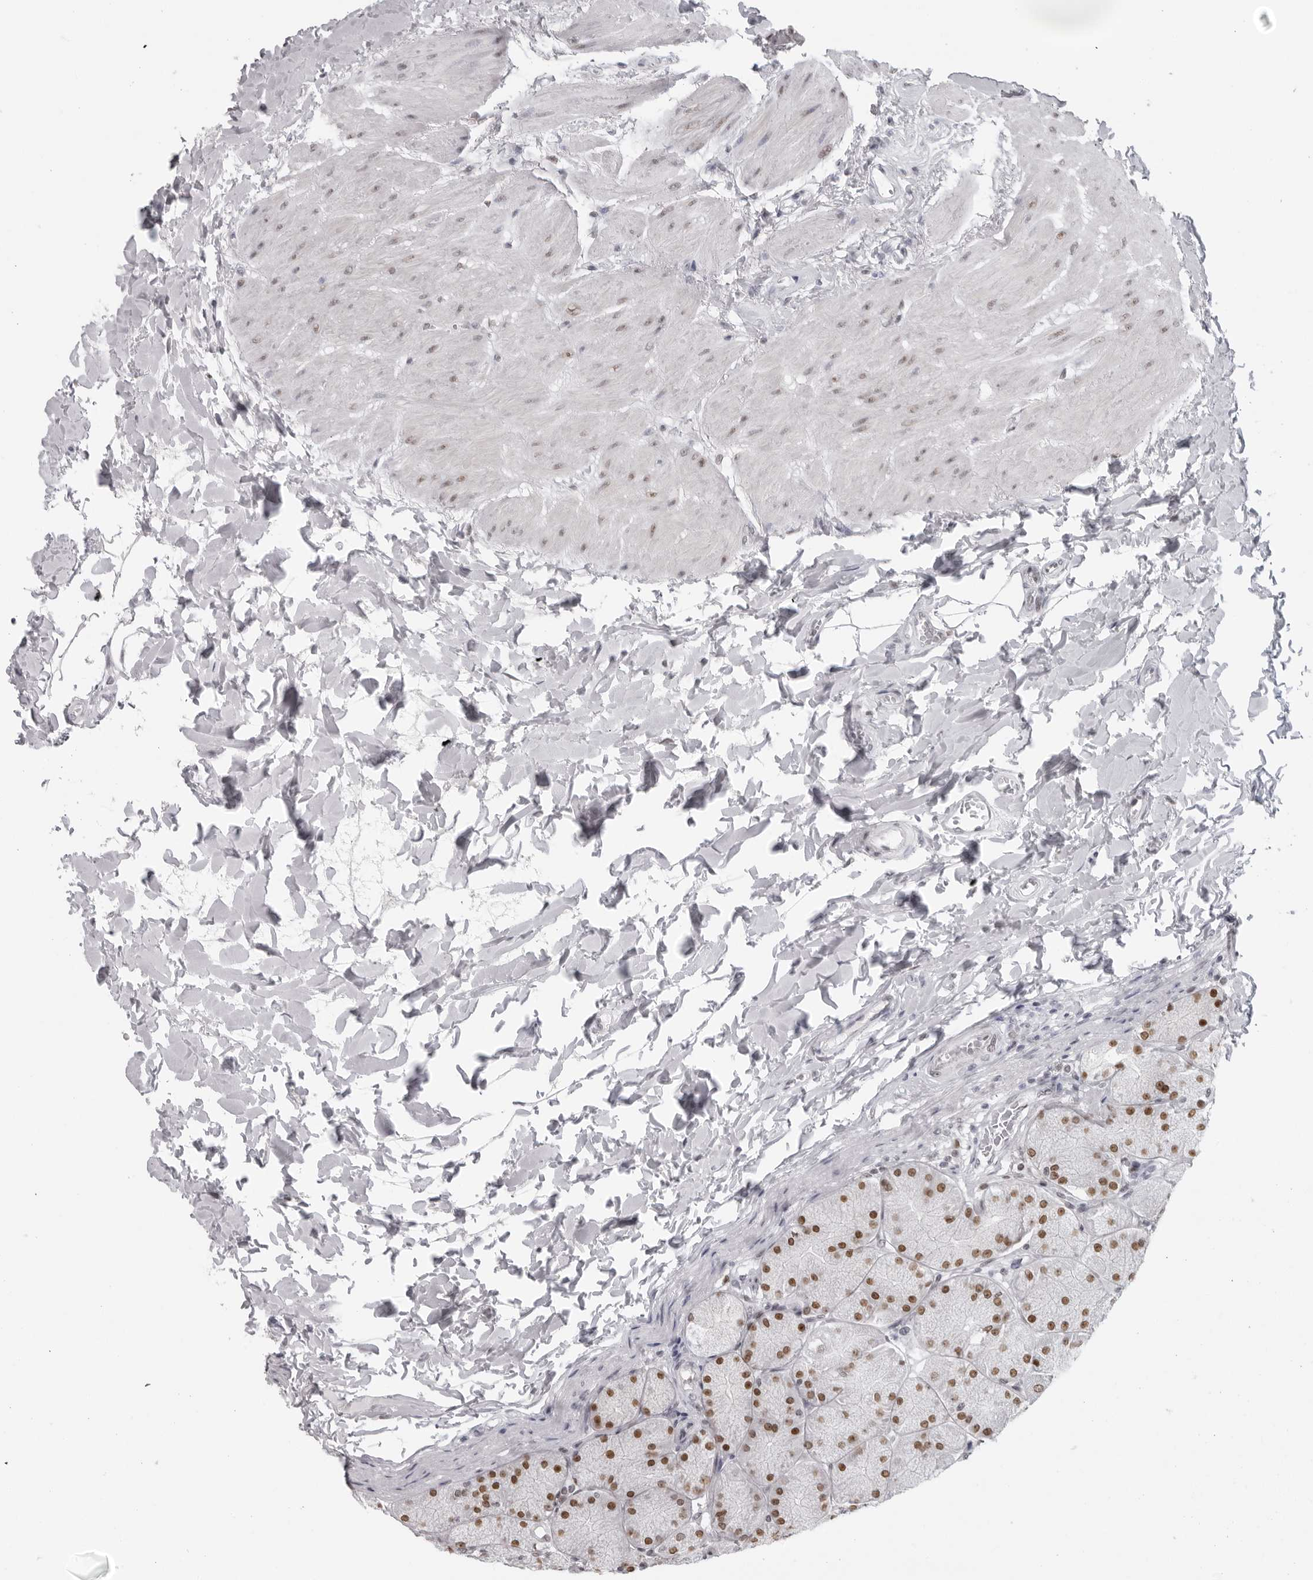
{"staining": {"intensity": "moderate", "quantity": "25%-75%", "location": "nuclear"}, "tissue": "stomach", "cell_type": "Glandular cells", "image_type": "normal", "snomed": [{"axis": "morphology", "description": "Normal tissue, NOS"}, {"axis": "topography", "description": "Stomach, upper"}], "caption": "Immunohistochemistry (IHC) image of normal stomach: human stomach stained using immunohistochemistry (IHC) reveals medium levels of moderate protein expression localized specifically in the nuclear of glandular cells, appearing as a nuclear brown color.", "gene": "ESPN", "patient": {"sex": "female", "age": 56}}